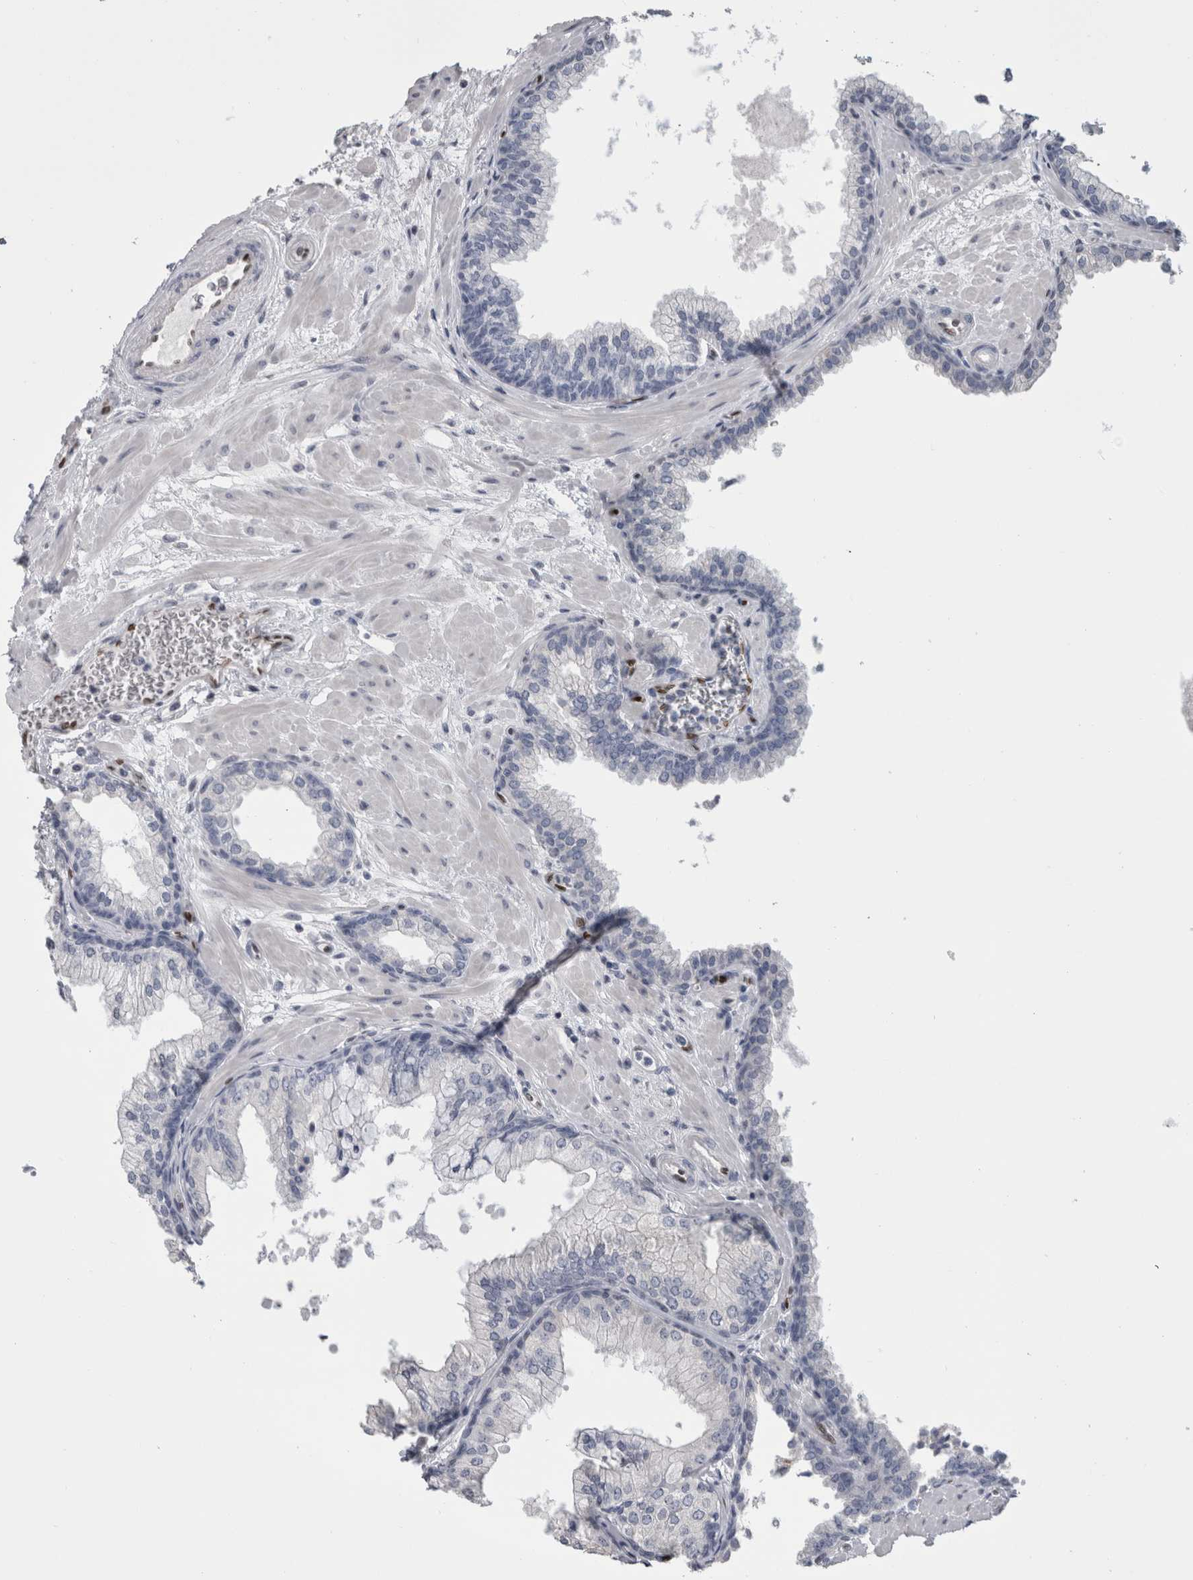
{"staining": {"intensity": "negative", "quantity": "none", "location": "none"}, "tissue": "prostate", "cell_type": "Glandular cells", "image_type": "normal", "snomed": [{"axis": "morphology", "description": "Normal tissue, NOS"}, {"axis": "morphology", "description": "Urothelial carcinoma, Low grade"}, {"axis": "topography", "description": "Urinary bladder"}, {"axis": "topography", "description": "Prostate"}], "caption": "Immunohistochemistry image of normal prostate: human prostate stained with DAB shows no significant protein staining in glandular cells.", "gene": "IL33", "patient": {"sex": "male", "age": 60}}